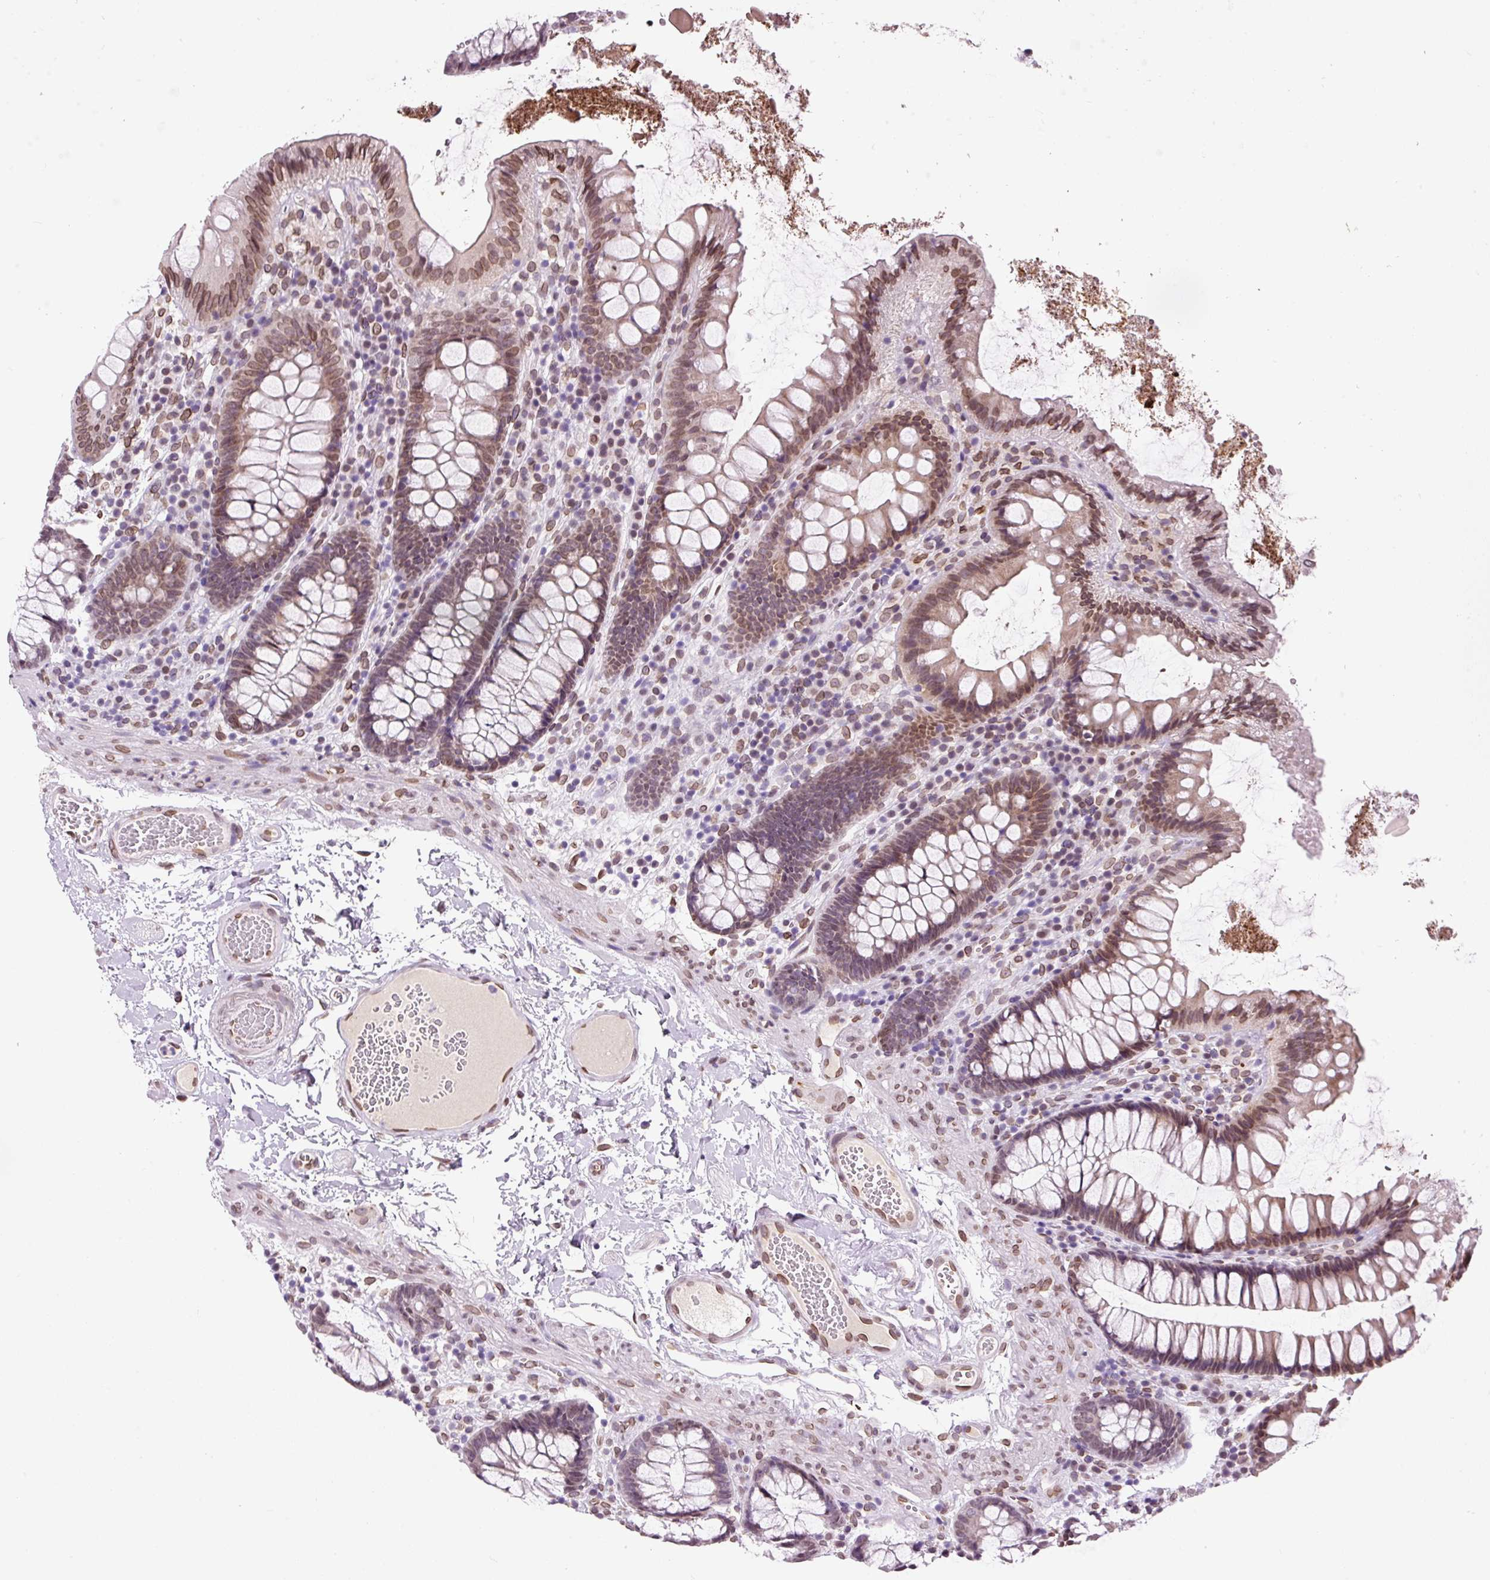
{"staining": {"intensity": "moderate", "quantity": "25%-75%", "location": "cytoplasmic/membranous,nuclear"}, "tissue": "colon", "cell_type": "Endothelial cells", "image_type": "normal", "snomed": [{"axis": "morphology", "description": "Normal tissue, NOS"}, {"axis": "topography", "description": "Colon"}], "caption": "This histopathology image exhibits IHC staining of benign colon, with medium moderate cytoplasmic/membranous,nuclear expression in approximately 25%-75% of endothelial cells.", "gene": "ZNF224", "patient": {"sex": "male", "age": 84}}